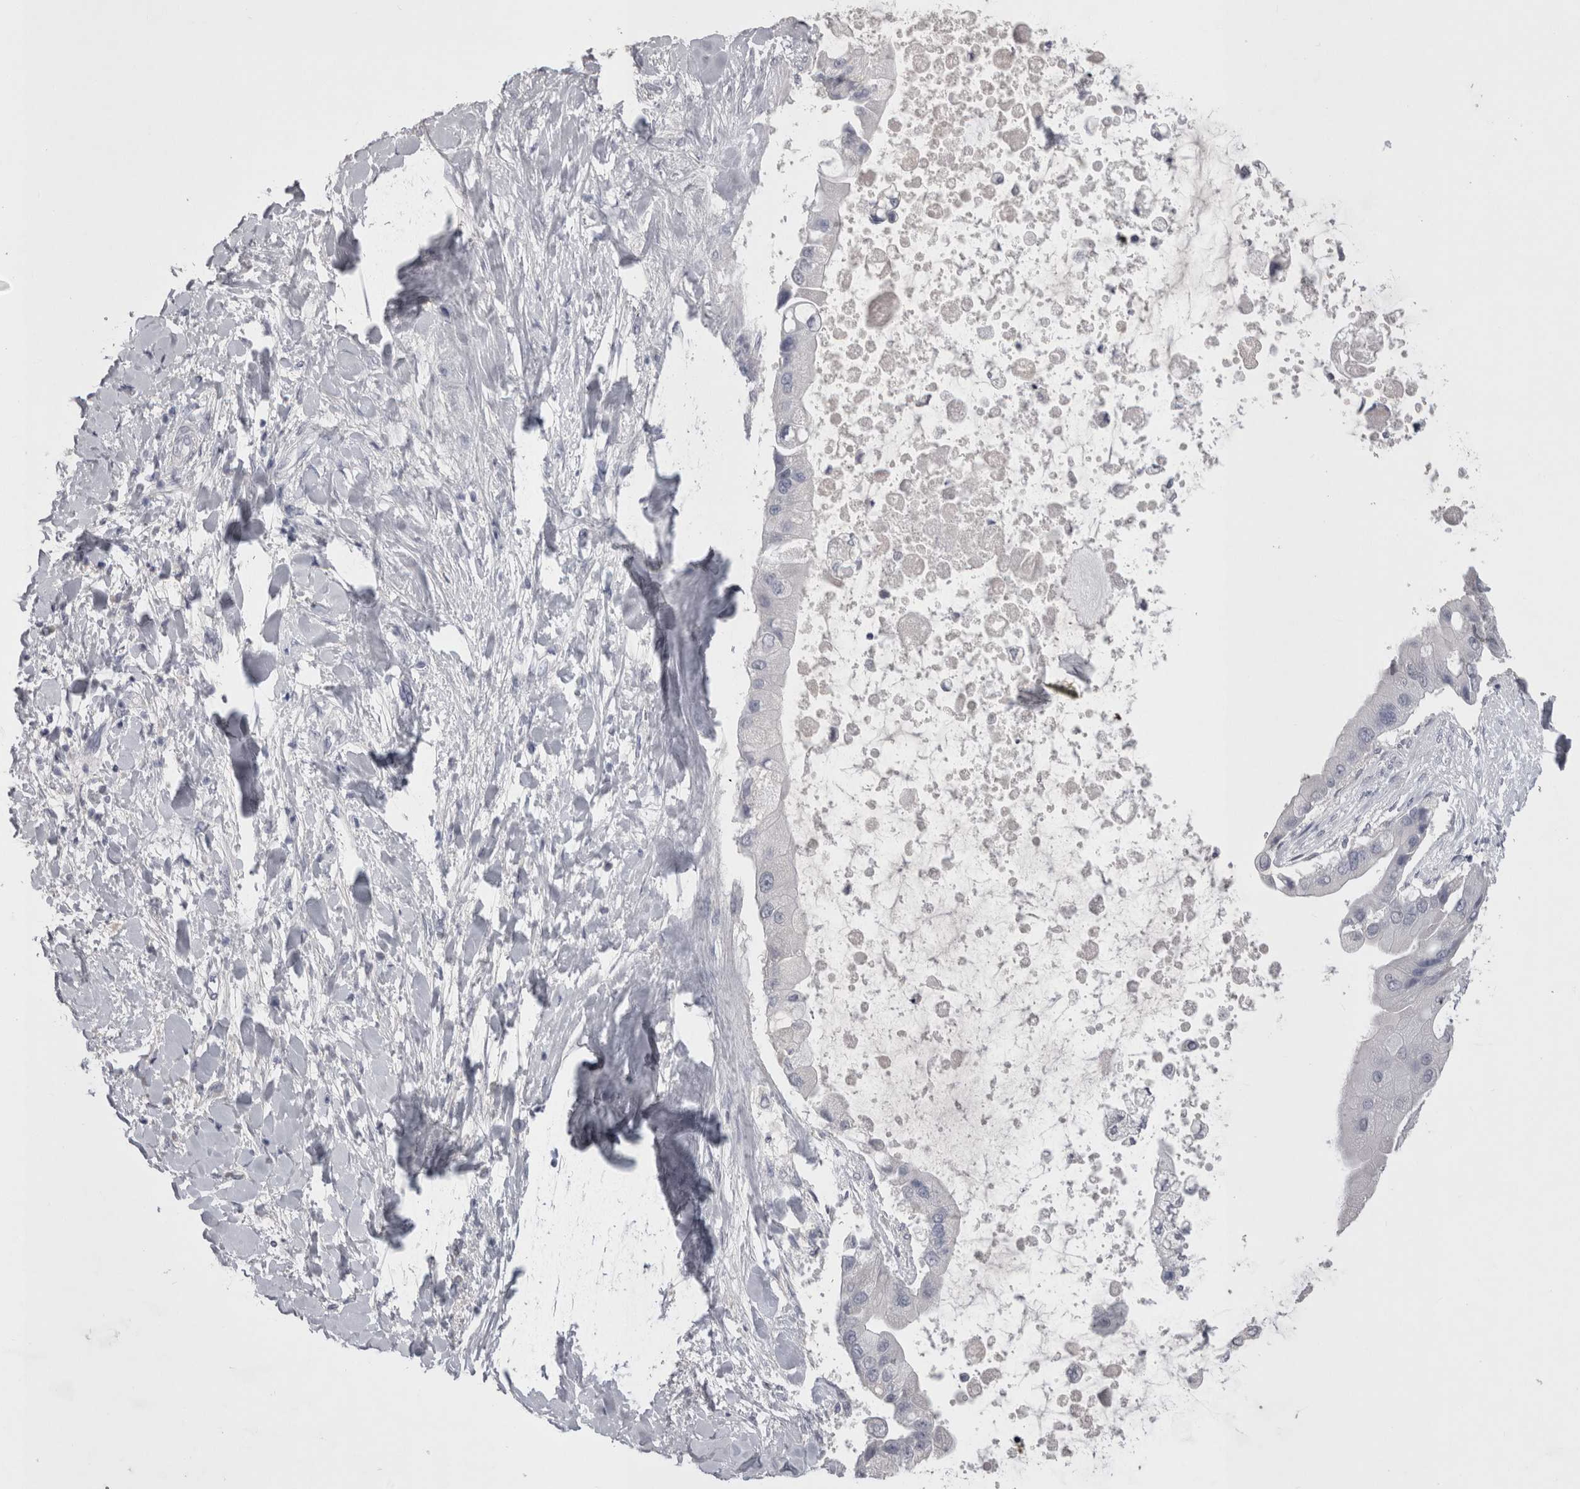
{"staining": {"intensity": "negative", "quantity": "none", "location": "none"}, "tissue": "liver cancer", "cell_type": "Tumor cells", "image_type": "cancer", "snomed": [{"axis": "morphology", "description": "Cholangiocarcinoma"}, {"axis": "topography", "description": "Liver"}], "caption": "Tumor cells are negative for protein expression in human liver cancer.", "gene": "ADAM2", "patient": {"sex": "male", "age": 50}}